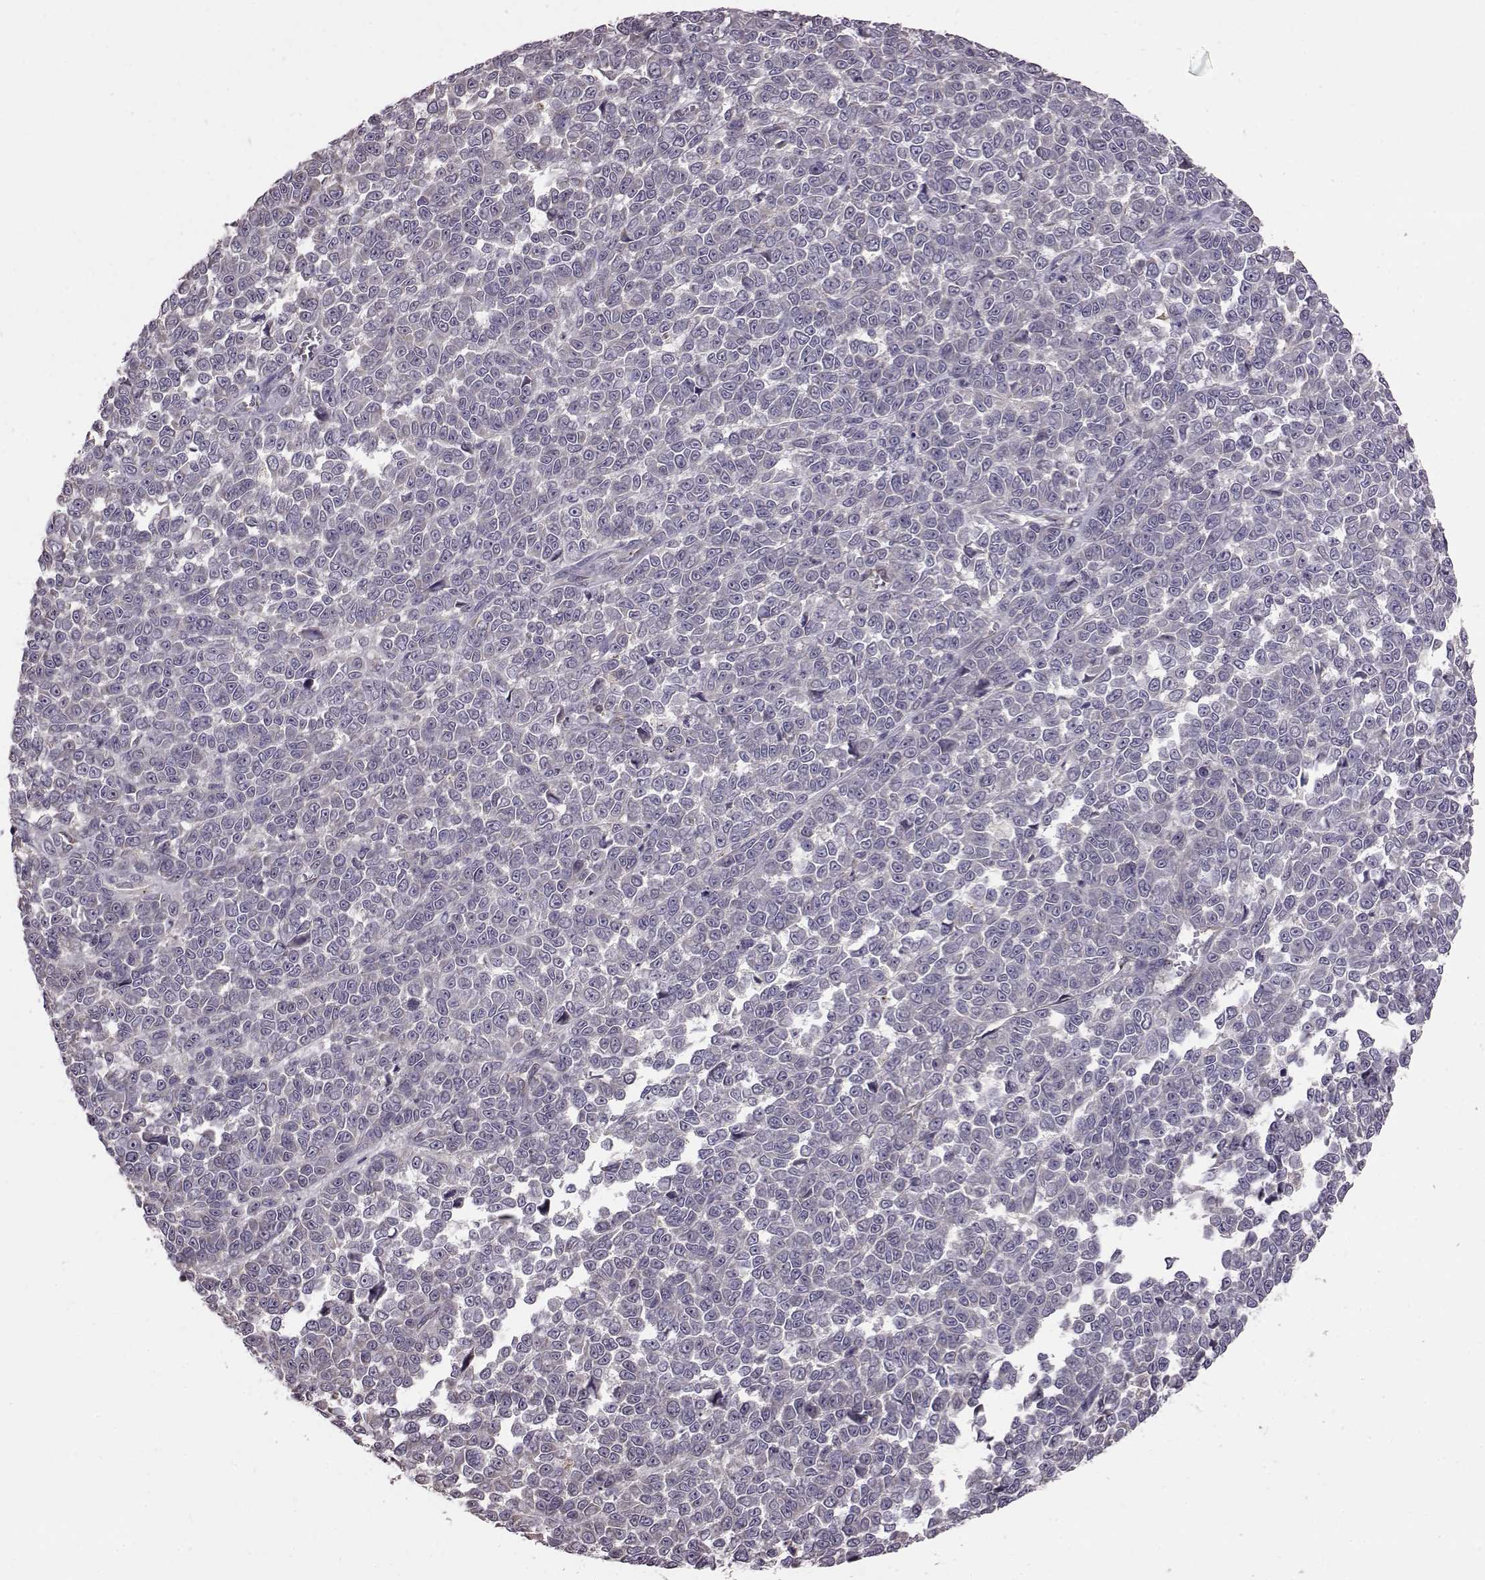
{"staining": {"intensity": "negative", "quantity": "none", "location": "none"}, "tissue": "melanoma", "cell_type": "Tumor cells", "image_type": "cancer", "snomed": [{"axis": "morphology", "description": "Malignant melanoma, NOS"}, {"axis": "topography", "description": "Skin"}], "caption": "Photomicrograph shows no protein positivity in tumor cells of melanoma tissue.", "gene": "CDC42SE1", "patient": {"sex": "female", "age": 95}}